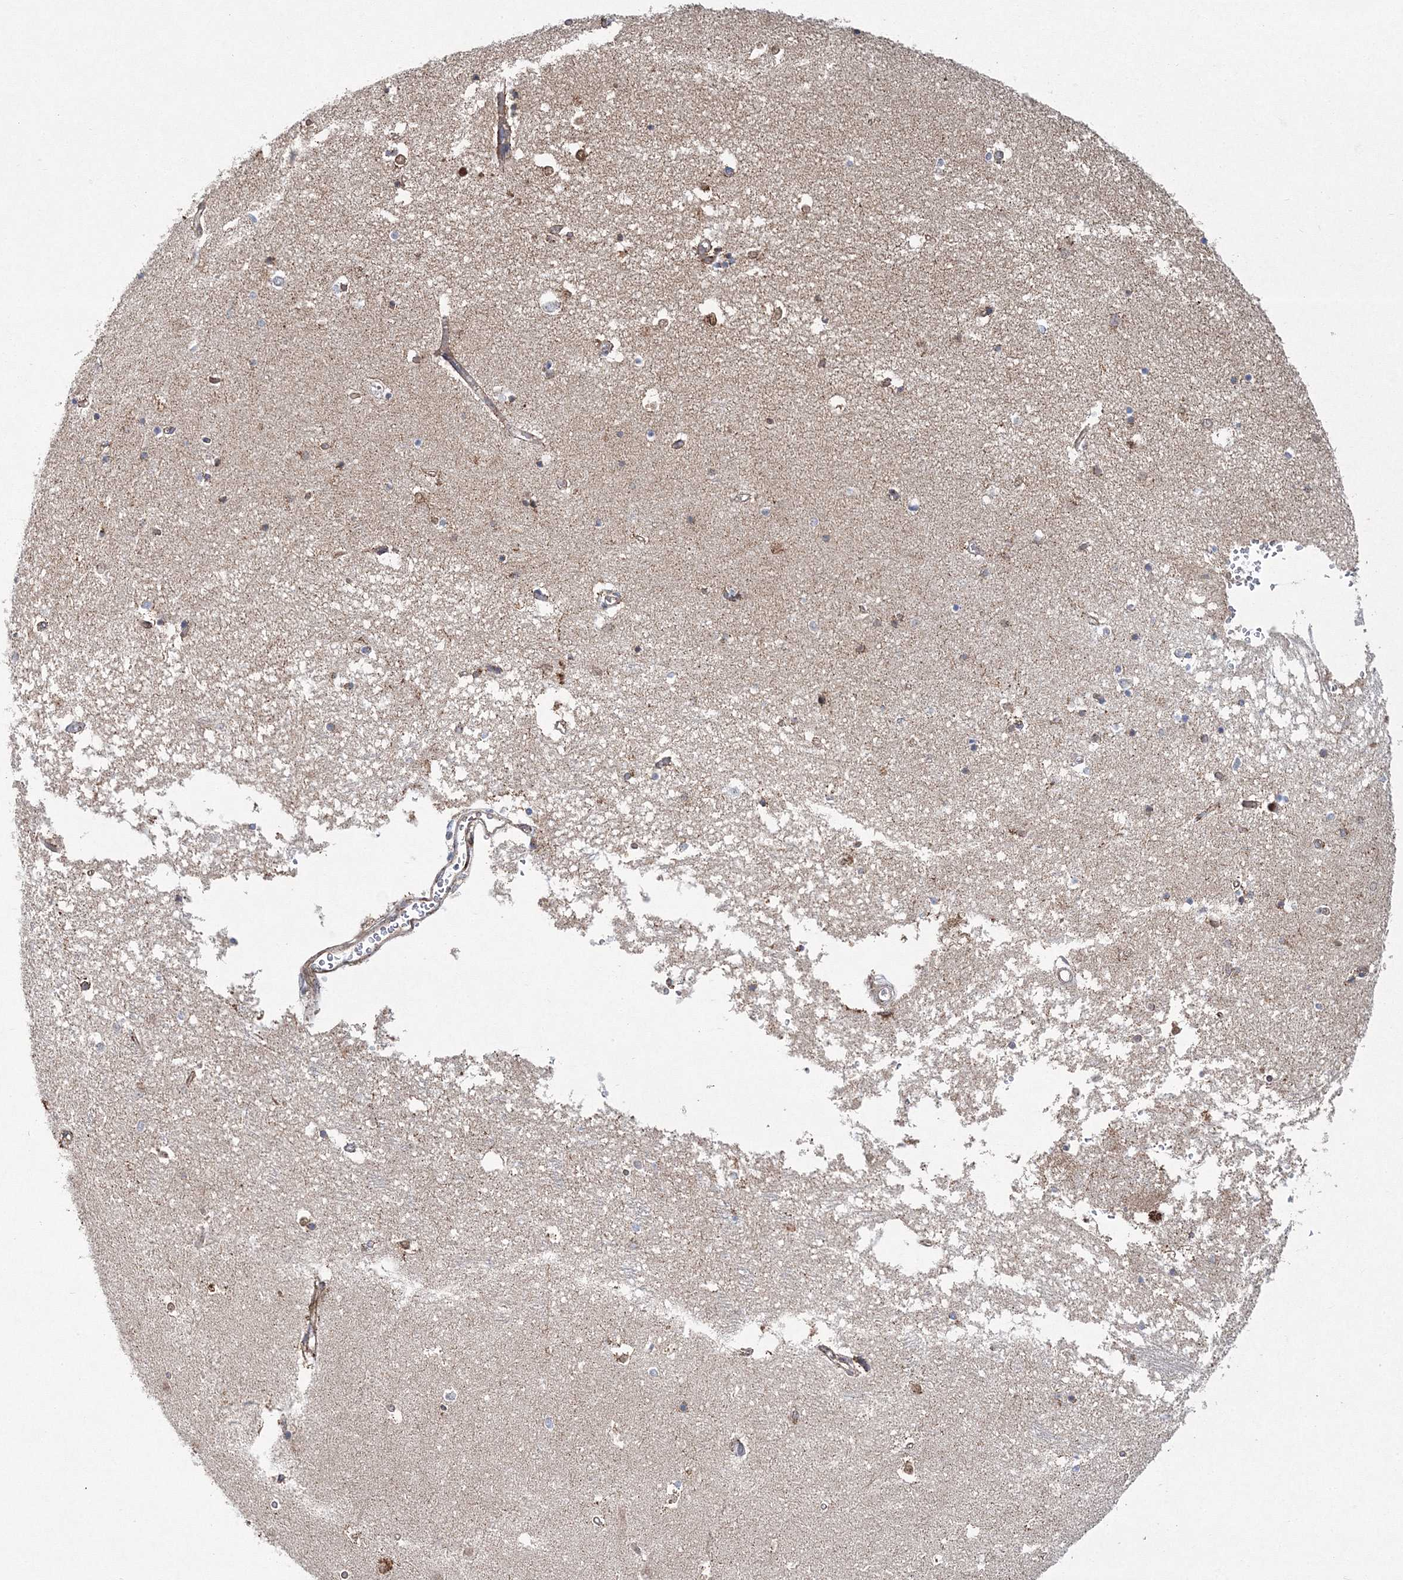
{"staining": {"intensity": "moderate", "quantity": "<25%", "location": "cytoplasmic/membranous"}, "tissue": "hippocampus", "cell_type": "Glial cells", "image_type": "normal", "snomed": [{"axis": "morphology", "description": "Normal tissue, NOS"}, {"axis": "topography", "description": "Hippocampus"}], "caption": "IHC photomicrograph of normal hippocampus: hippocampus stained using immunohistochemistry (IHC) shows low levels of moderate protein expression localized specifically in the cytoplasmic/membranous of glial cells, appearing as a cytoplasmic/membranous brown color.", "gene": "HIBCH", "patient": {"sex": "male", "age": 45}}